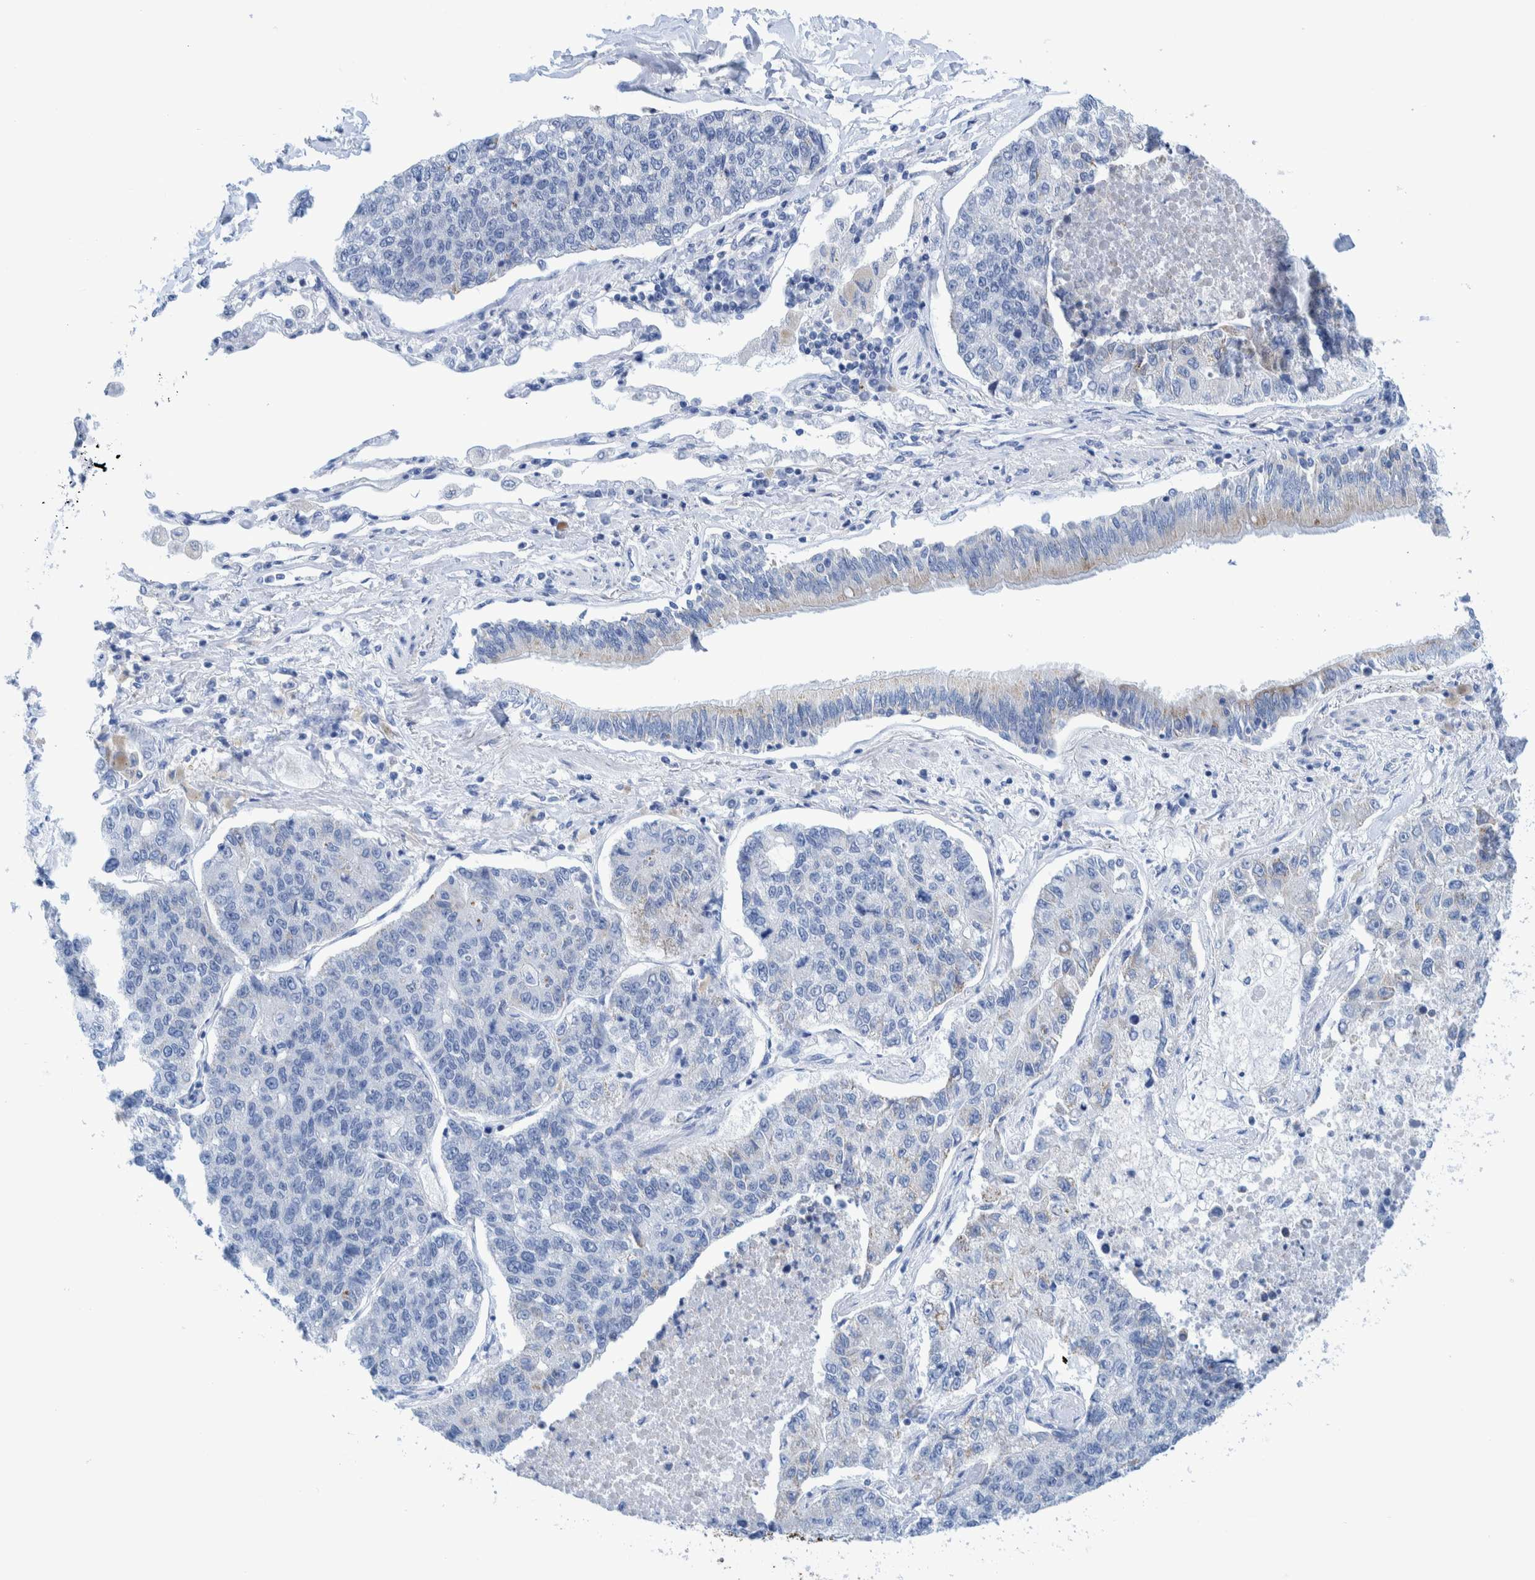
{"staining": {"intensity": "negative", "quantity": "none", "location": "none"}, "tissue": "lung cancer", "cell_type": "Tumor cells", "image_type": "cancer", "snomed": [{"axis": "morphology", "description": "Adenocarcinoma, NOS"}, {"axis": "topography", "description": "Lung"}], "caption": "The photomicrograph demonstrates no staining of tumor cells in lung cancer (adenocarcinoma).", "gene": "KRT14", "patient": {"sex": "male", "age": 49}}